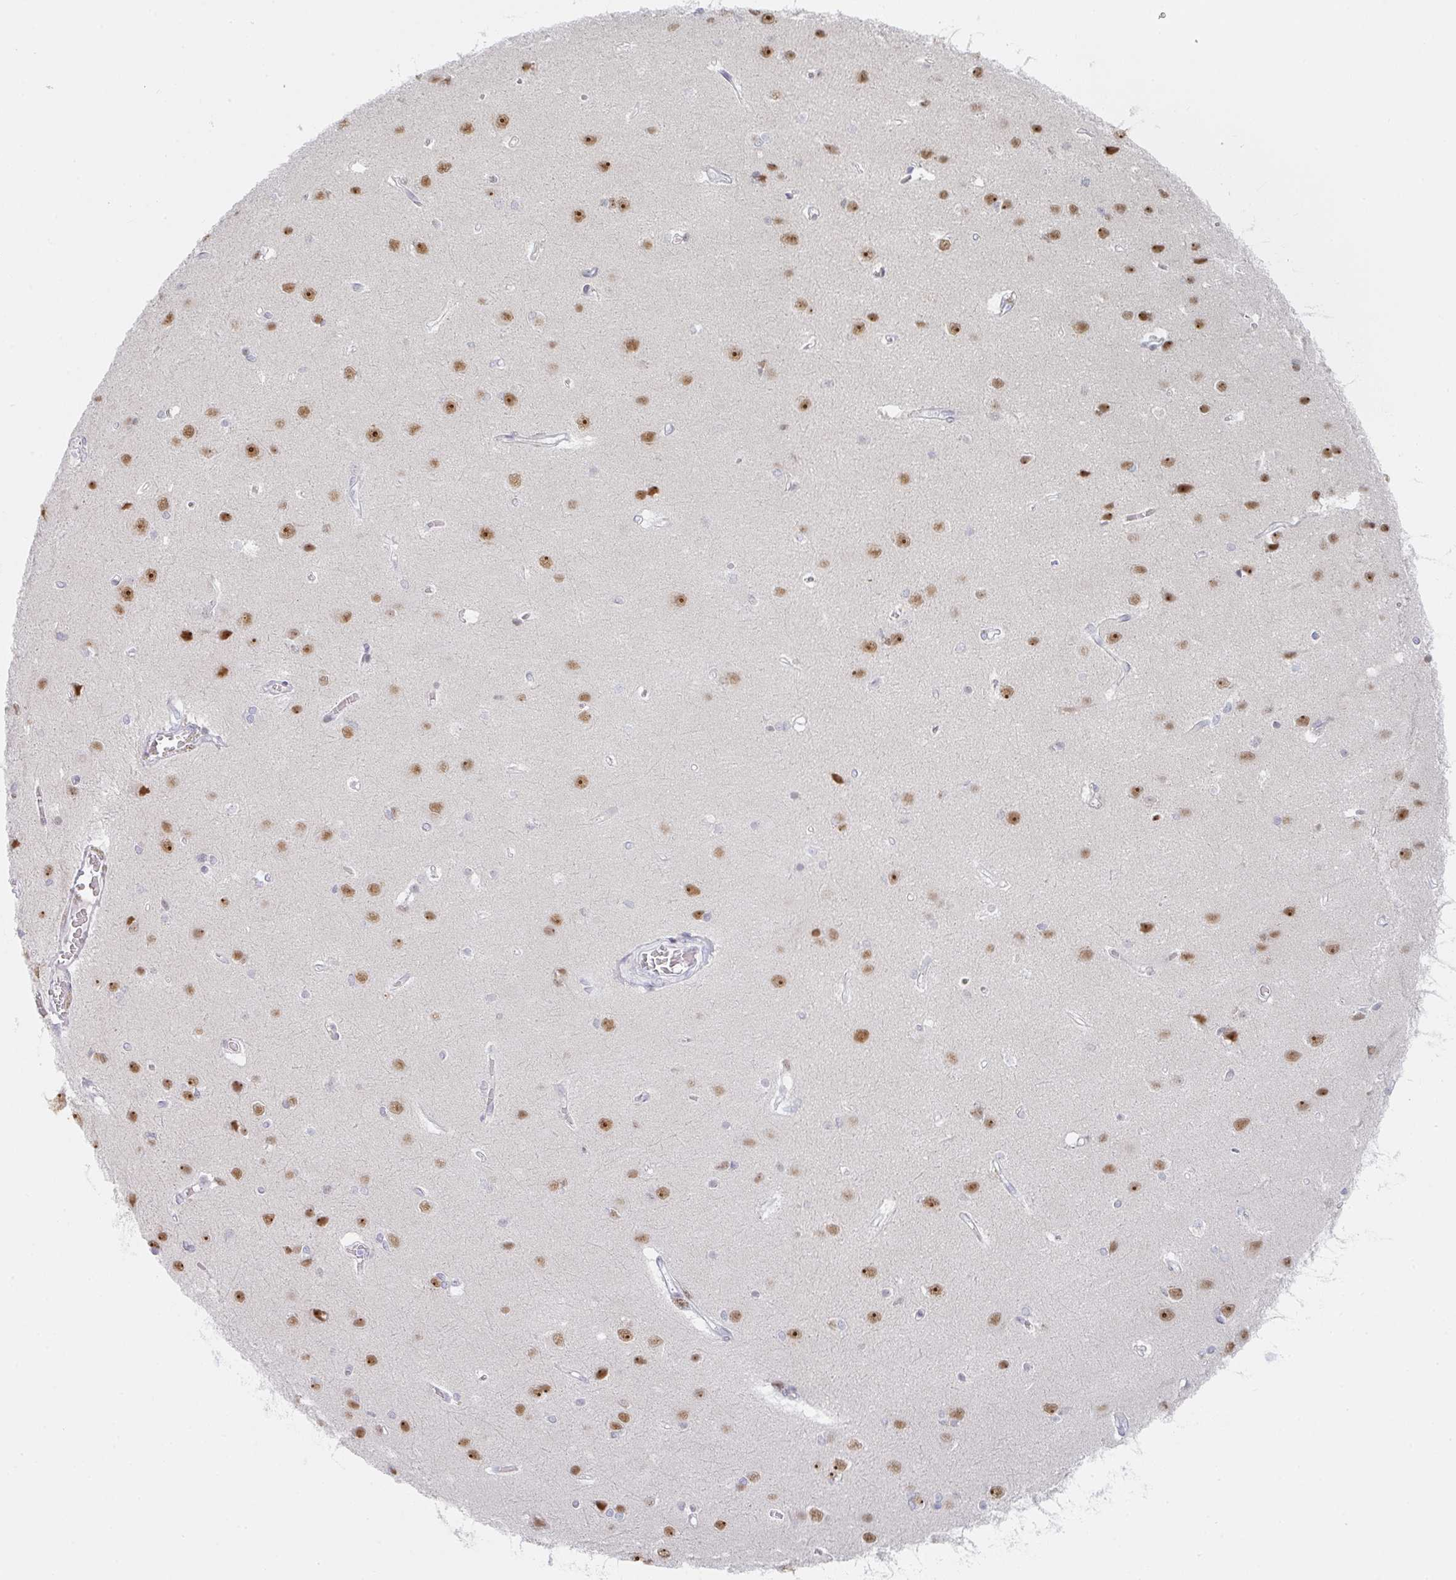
{"staining": {"intensity": "negative", "quantity": "none", "location": "none"}, "tissue": "cerebral cortex", "cell_type": "Endothelial cells", "image_type": "normal", "snomed": [{"axis": "morphology", "description": "Normal tissue, NOS"}, {"axis": "topography", "description": "Cerebral cortex"}], "caption": "The photomicrograph shows no staining of endothelial cells in unremarkable cerebral cortex.", "gene": "POU2AF2", "patient": {"sex": "male", "age": 37}}